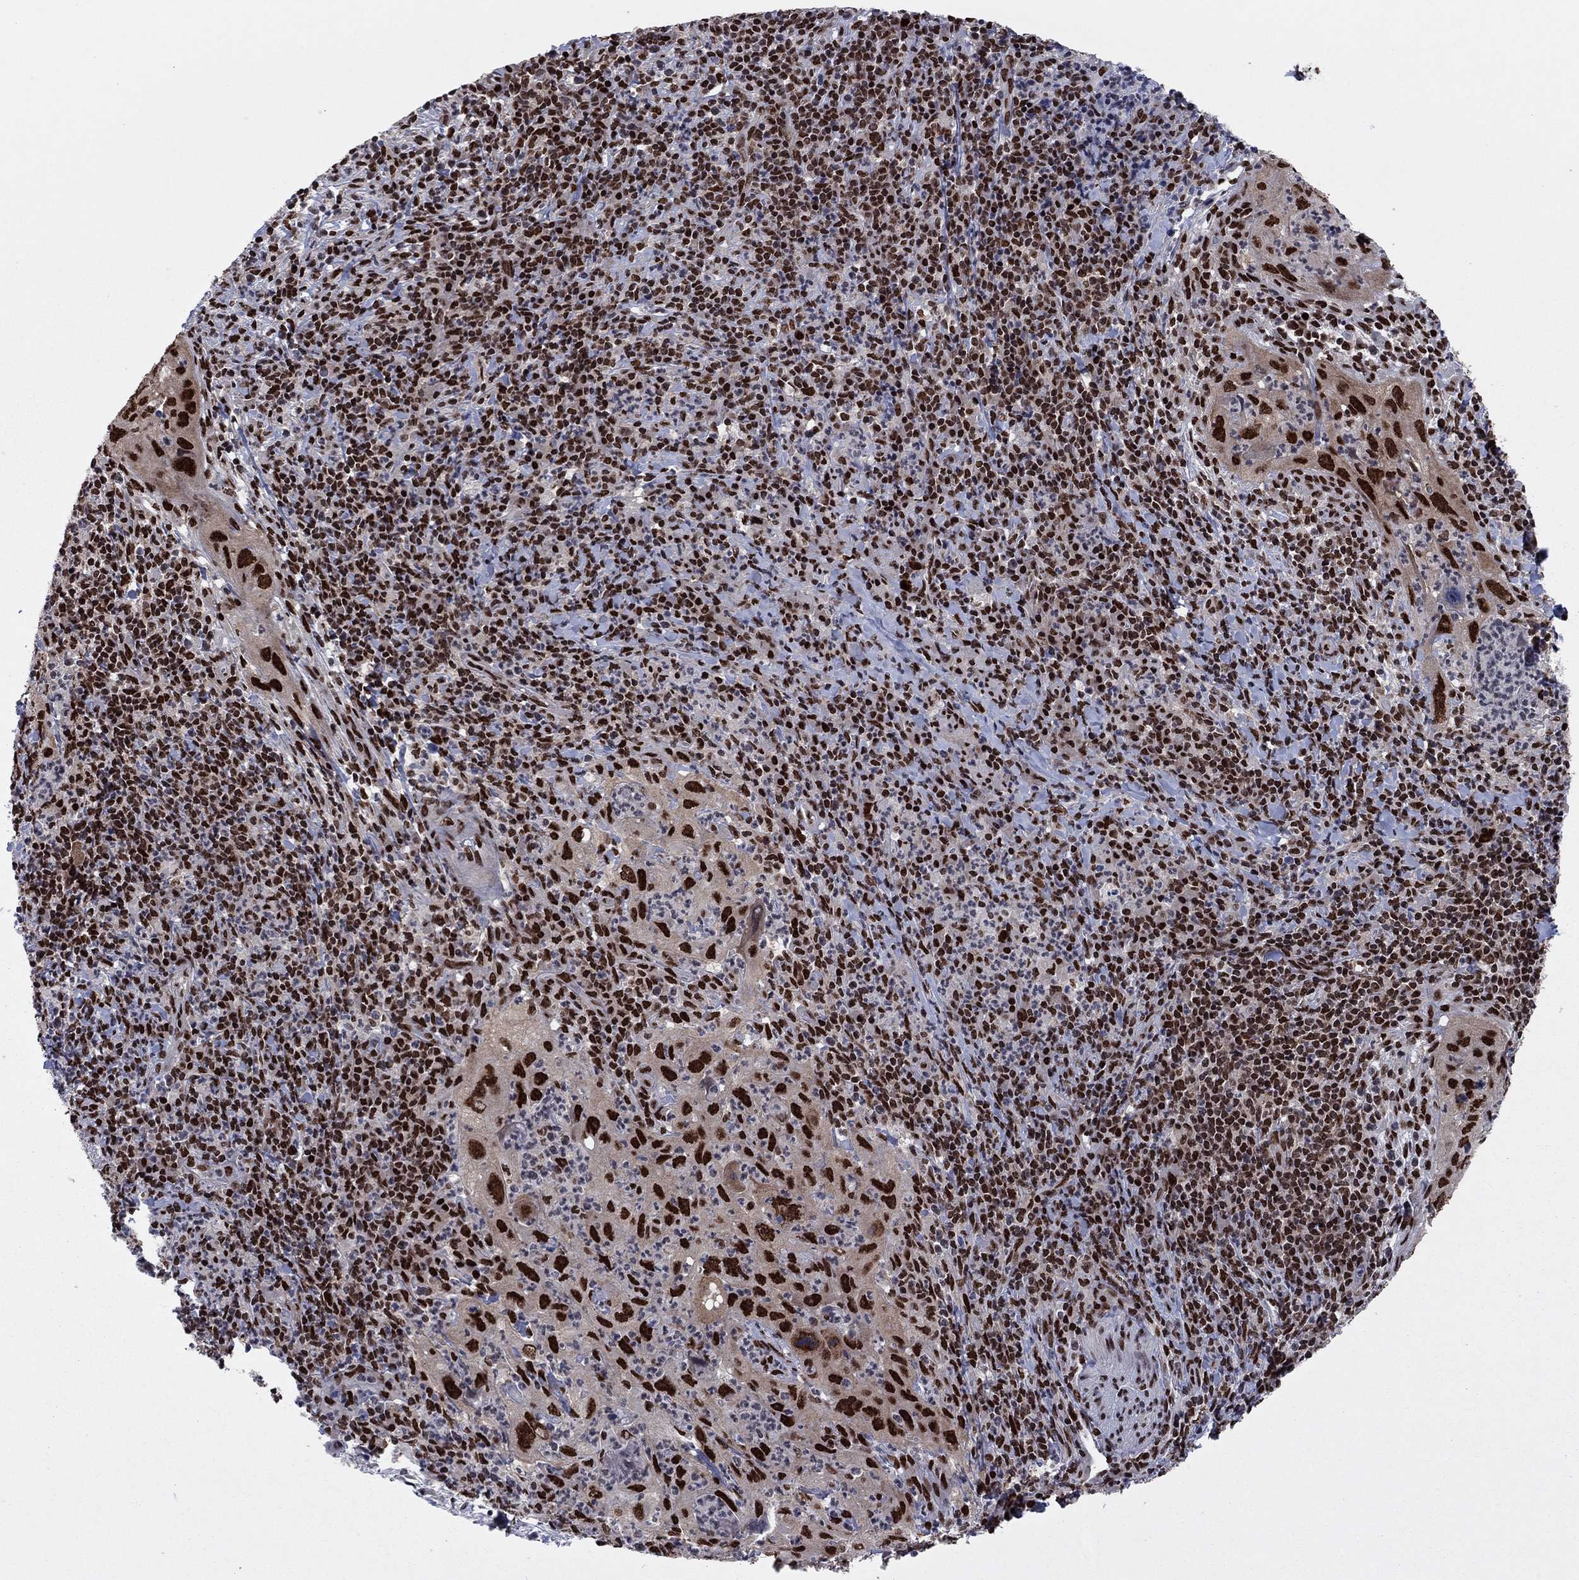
{"staining": {"intensity": "strong", "quantity": ">75%", "location": "nuclear"}, "tissue": "cervical cancer", "cell_type": "Tumor cells", "image_type": "cancer", "snomed": [{"axis": "morphology", "description": "Squamous cell carcinoma, NOS"}, {"axis": "topography", "description": "Cervix"}], "caption": "There is high levels of strong nuclear expression in tumor cells of cervical cancer (squamous cell carcinoma), as demonstrated by immunohistochemical staining (brown color).", "gene": "USP54", "patient": {"sex": "female", "age": 26}}